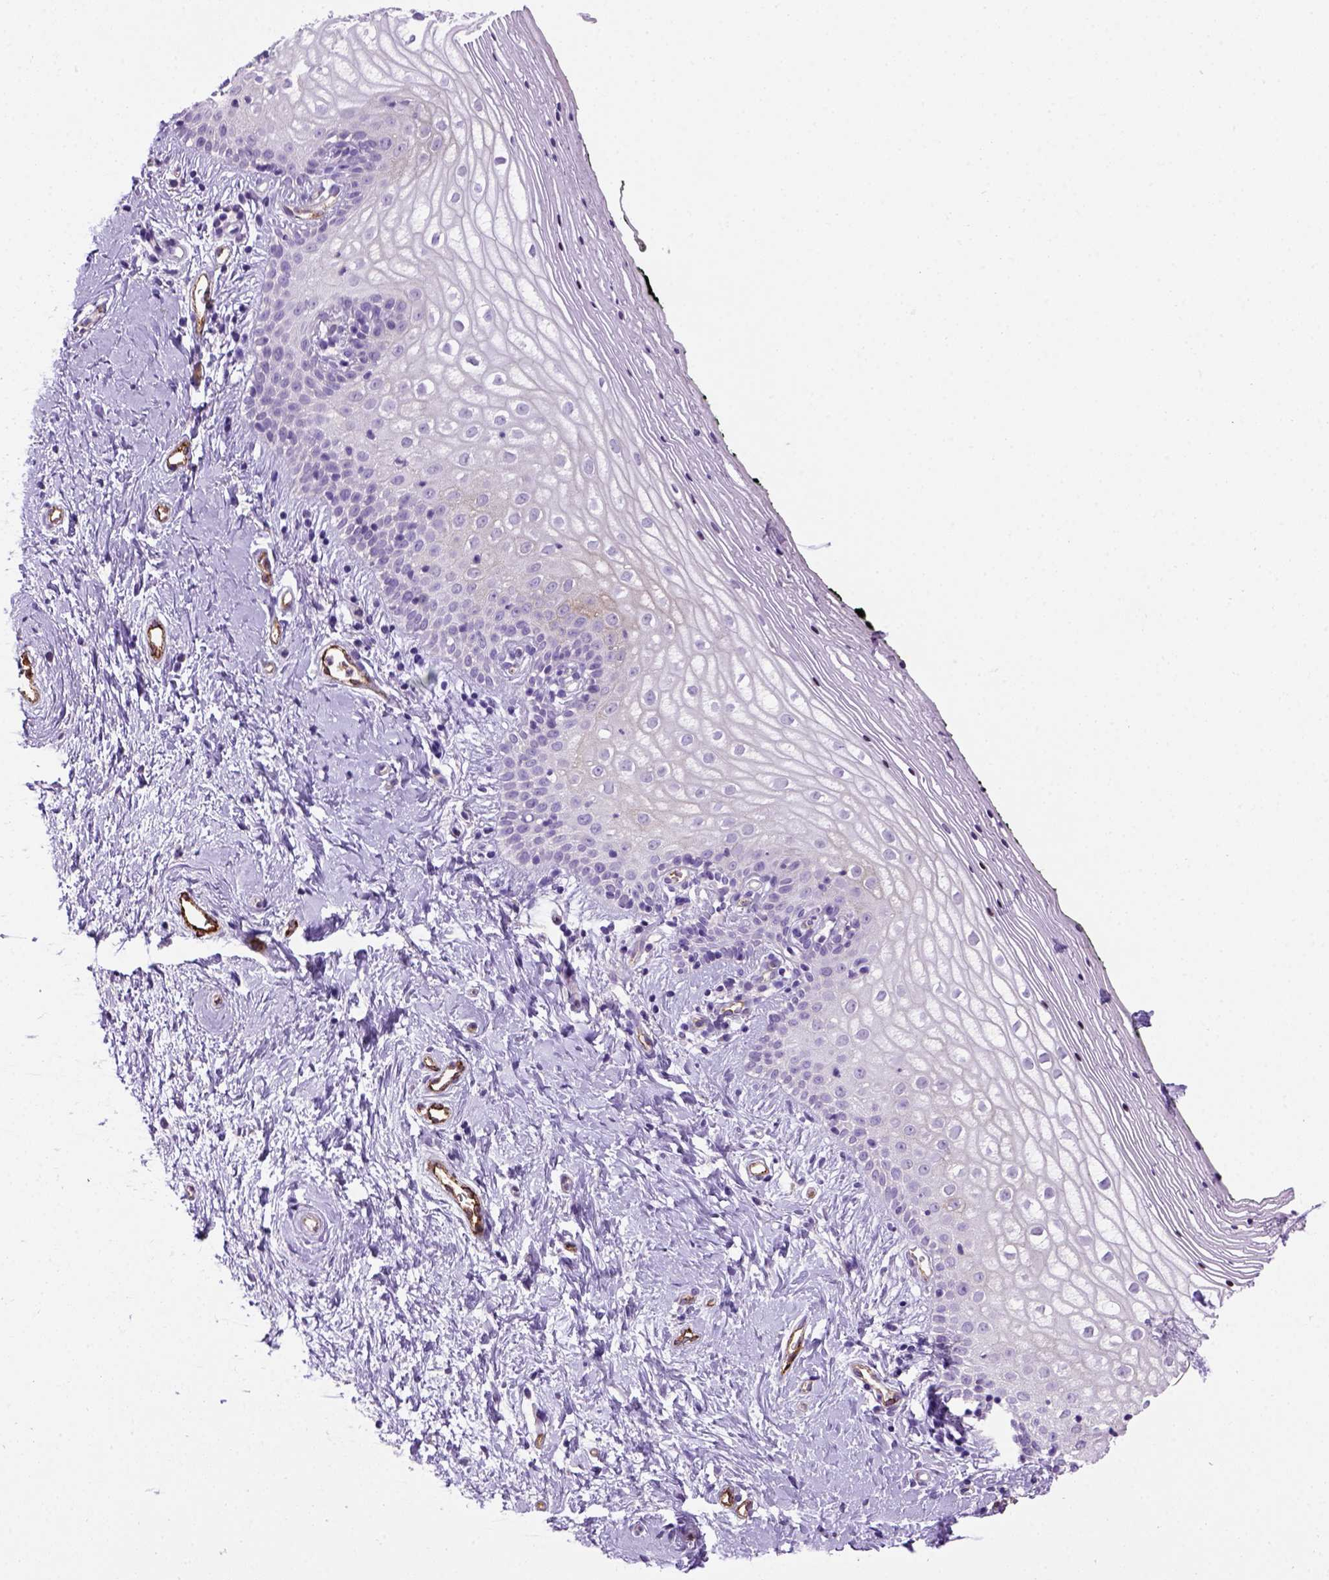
{"staining": {"intensity": "negative", "quantity": "none", "location": "none"}, "tissue": "vagina", "cell_type": "Squamous epithelial cells", "image_type": "normal", "snomed": [{"axis": "morphology", "description": "Normal tissue, NOS"}, {"axis": "topography", "description": "Vagina"}], "caption": "A photomicrograph of vagina stained for a protein exhibits no brown staining in squamous epithelial cells.", "gene": "VWF", "patient": {"sex": "female", "age": 47}}